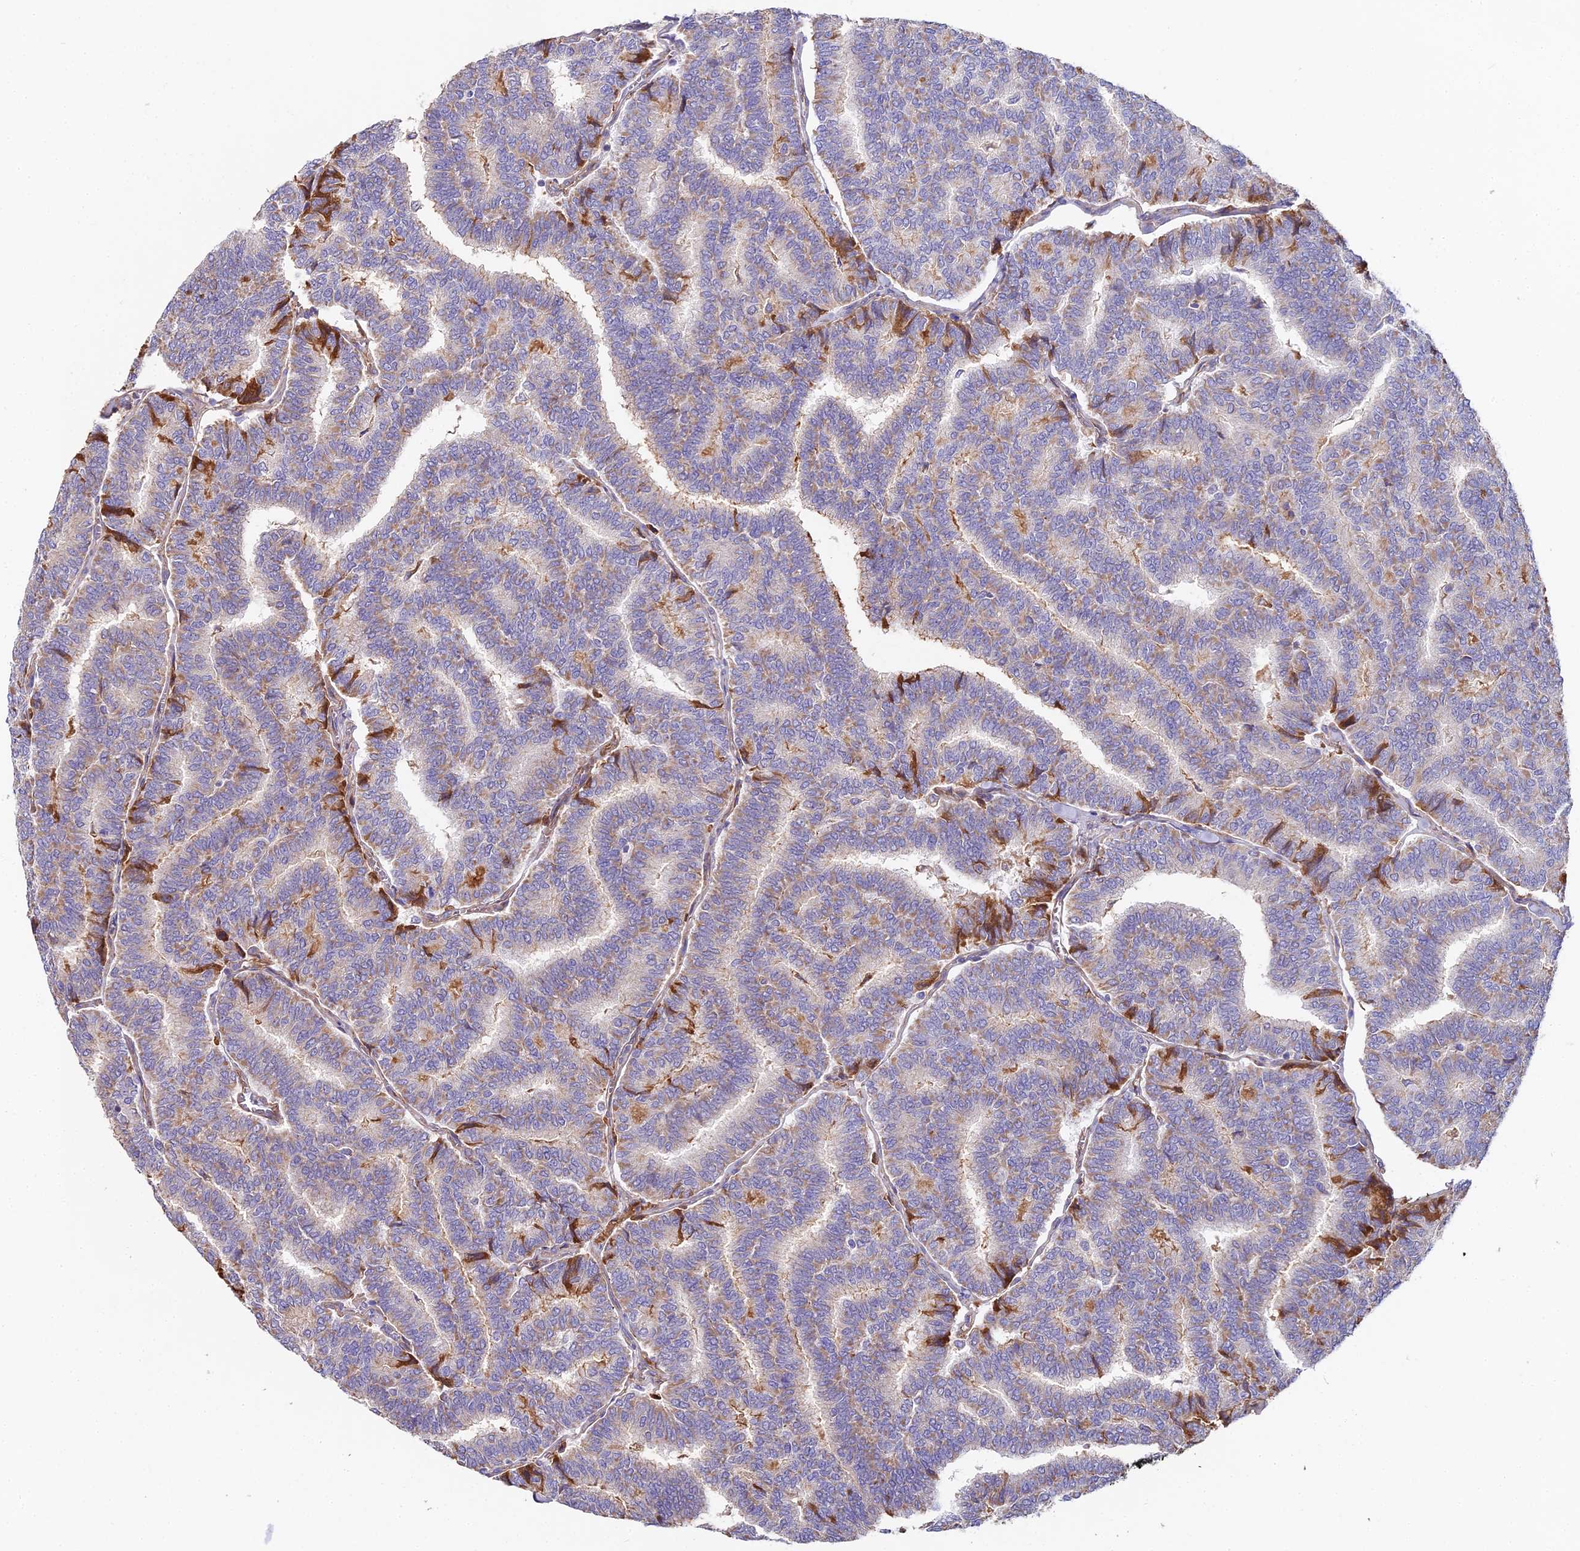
{"staining": {"intensity": "moderate", "quantity": "25%-75%", "location": "cytoplasmic/membranous"}, "tissue": "thyroid cancer", "cell_type": "Tumor cells", "image_type": "cancer", "snomed": [{"axis": "morphology", "description": "Papillary adenocarcinoma, NOS"}, {"axis": "topography", "description": "Thyroid gland"}], "caption": "Tumor cells show medium levels of moderate cytoplasmic/membranous staining in about 25%-75% of cells in human papillary adenocarcinoma (thyroid).", "gene": "BEX4", "patient": {"sex": "female", "age": 35}}